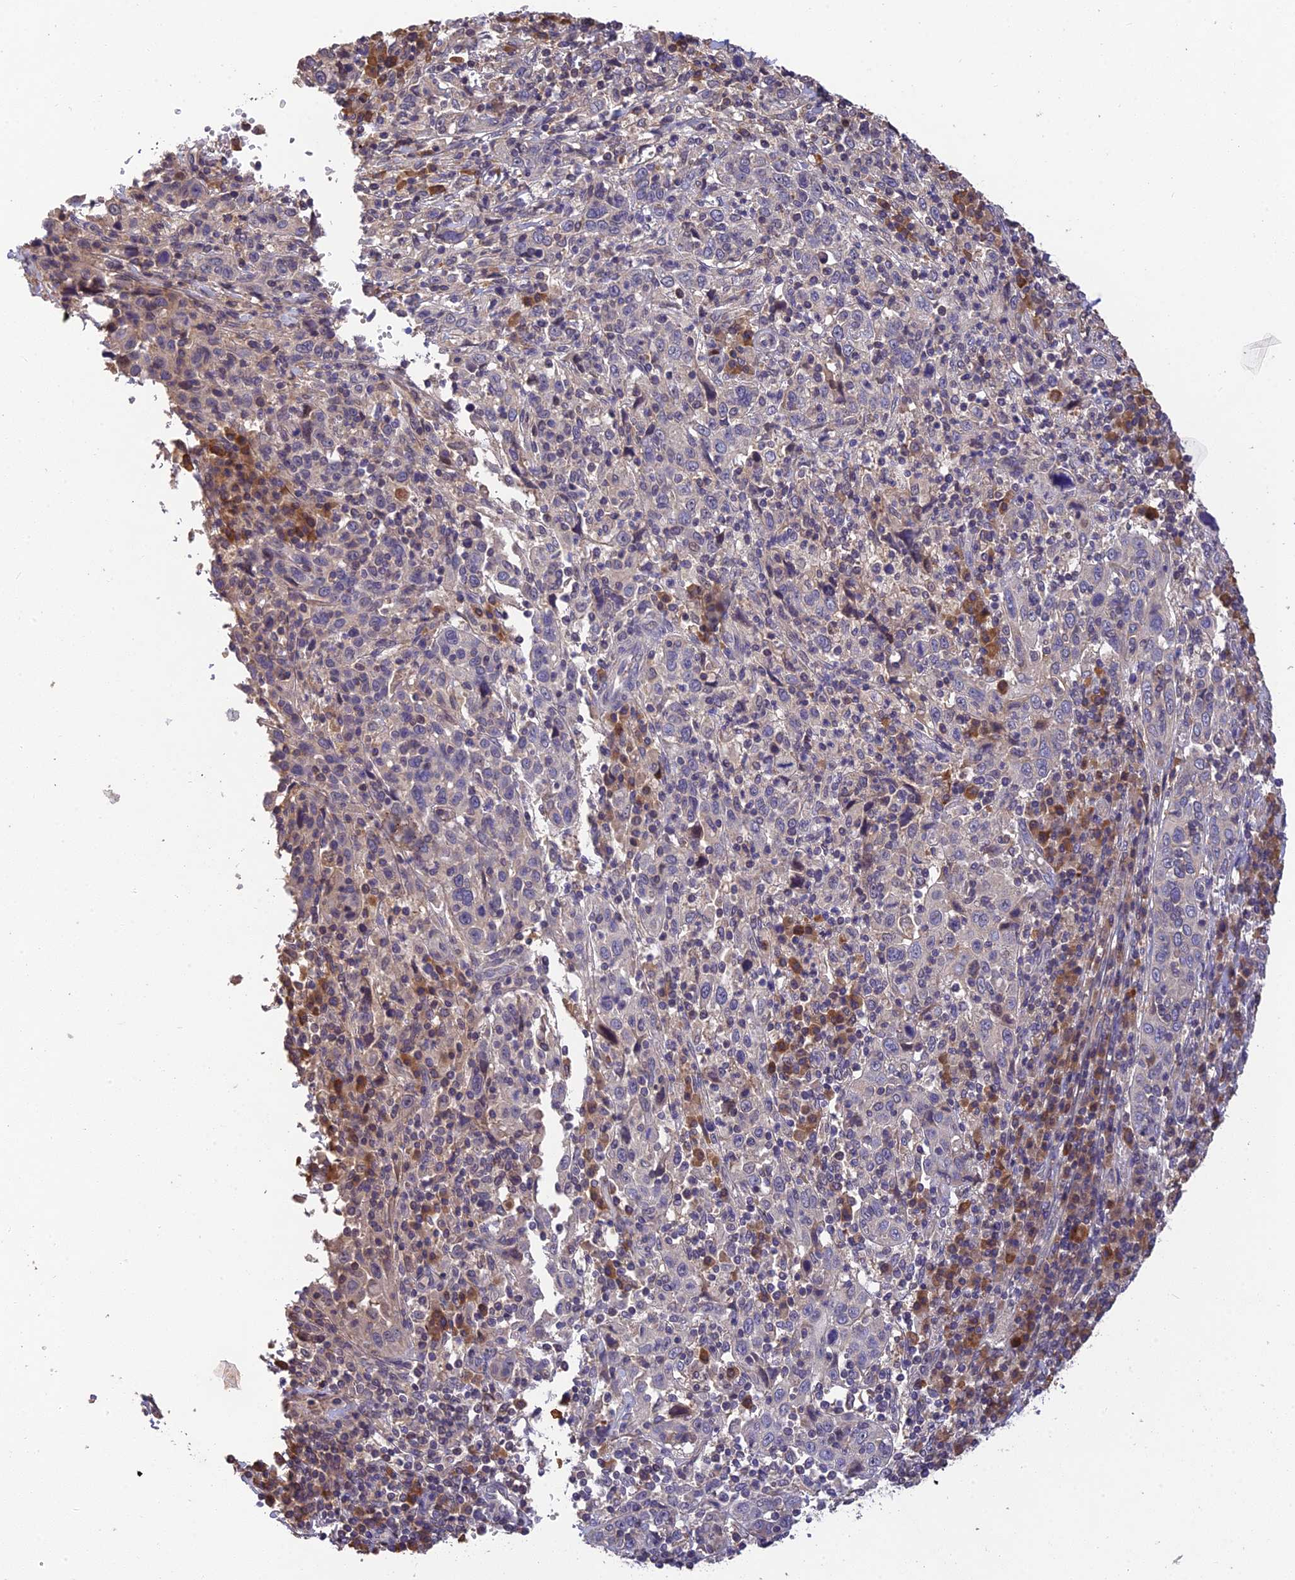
{"staining": {"intensity": "negative", "quantity": "none", "location": "none"}, "tissue": "cervical cancer", "cell_type": "Tumor cells", "image_type": "cancer", "snomed": [{"axis": "morphology", "description": "Squamous cell carcinoma, NOS"}, {"axis": "topography", "description": "Cervix"}], "caption": "This histopathology image is of cervical cancer (squamous cell carcinoma) stained with immunohistochemistry (IHC) to label a protein in brown with the nuclei are counter-stained blue. There is no positivity in tumor cells.", "gene": "DENND5B", "patient": {"sex": "female", "age": 46}}